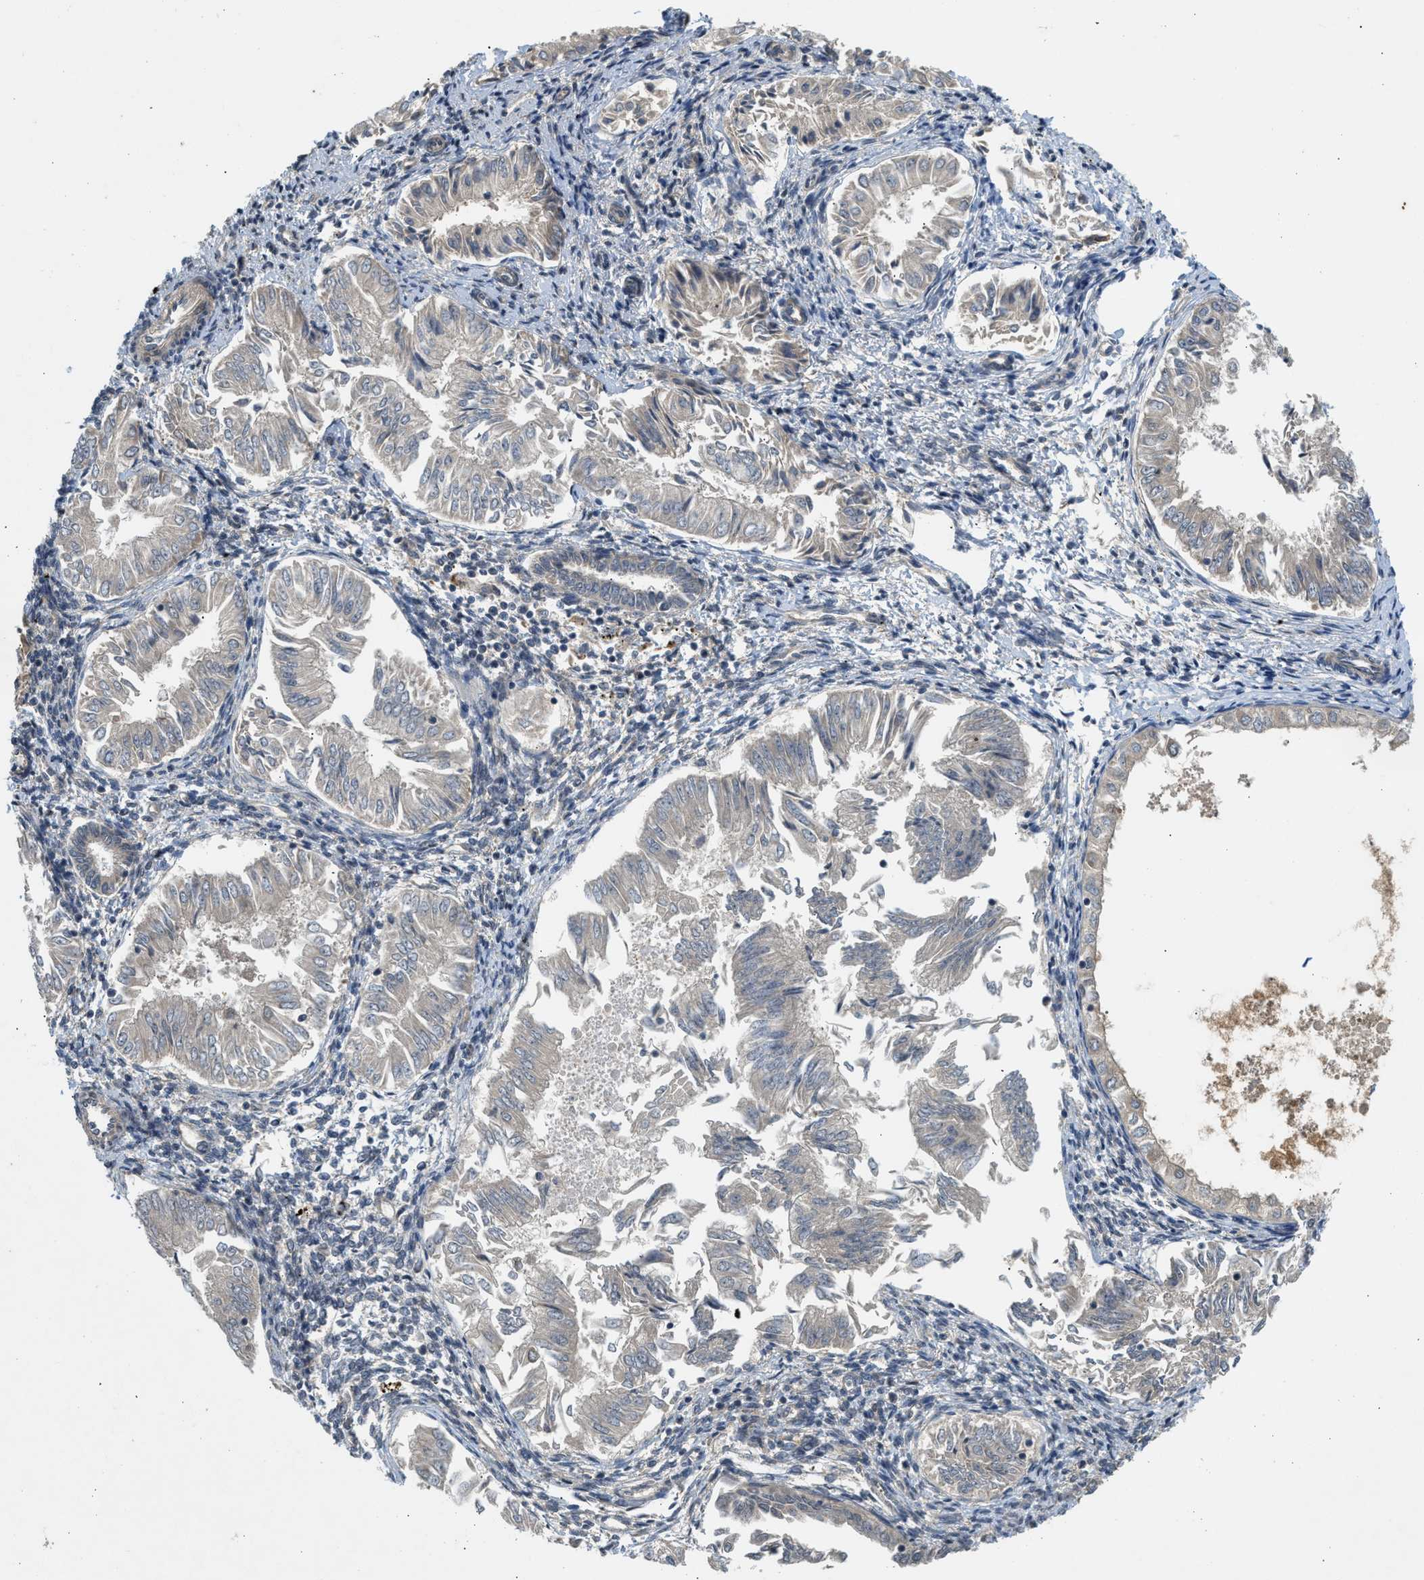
{"staining": {"intensity": "negative", "quantity": "none", "location": "none"}, "tissue": "endometrial cancer", "cell_type": "Tumor cells", "image_type": "cancer", "snomed": [{"axis": "morphology", "description": "Adenocarcinoma, NOS"}, {"axis": "topography", "description": "Endometrium"}], "caption": "Immunohistochemical staining of human adenocarcinoma (endometrial) demonstrates no significant expression in tumor cells.", "gene": "ADCY8", "patient": {"sex": "female", "age": 53}}